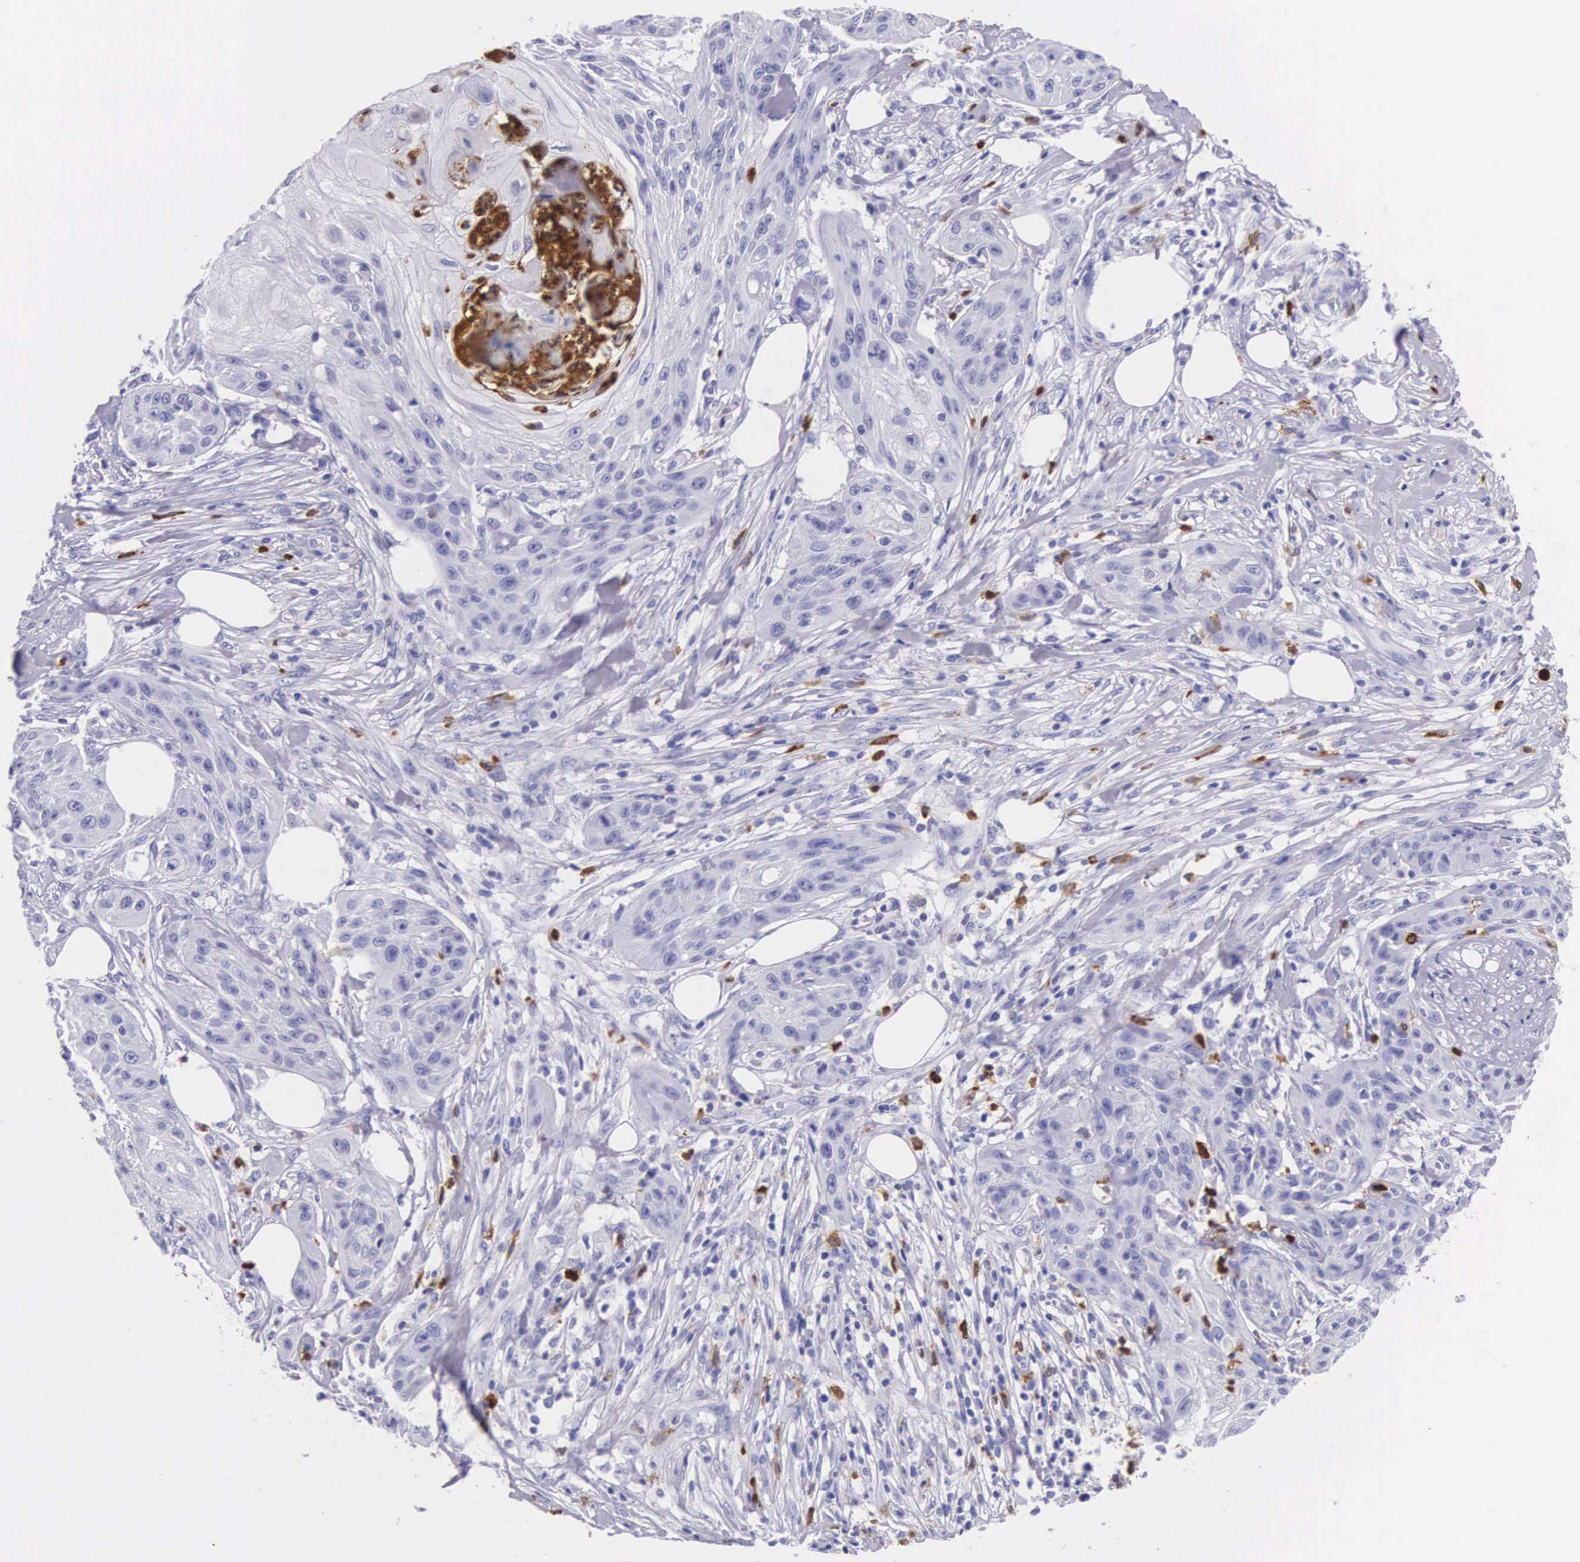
{"staining": {"intensity": "negative", "quantity": "none", "location": "none"}, "tissue": "skin cancer", "cell_type": "Tumor cells", "image_type": "cancer", "snomed": [{"axis": "morphology", "description": "Squamous cell carcinoma, NOS"}, {"axis": "topography", "description": "Skin"}], "caption": "High power microscopy image of an immunohistochemistry (IHC) photomicrograph of squamous cell carcinoma (skin), revealing no significant expression in tumor cells. (Immunohistochemistry (ihc), brightfield microscopy, high magnification).", "gene": "FCN1", "patient": {"sex": "female", "age": 88}}